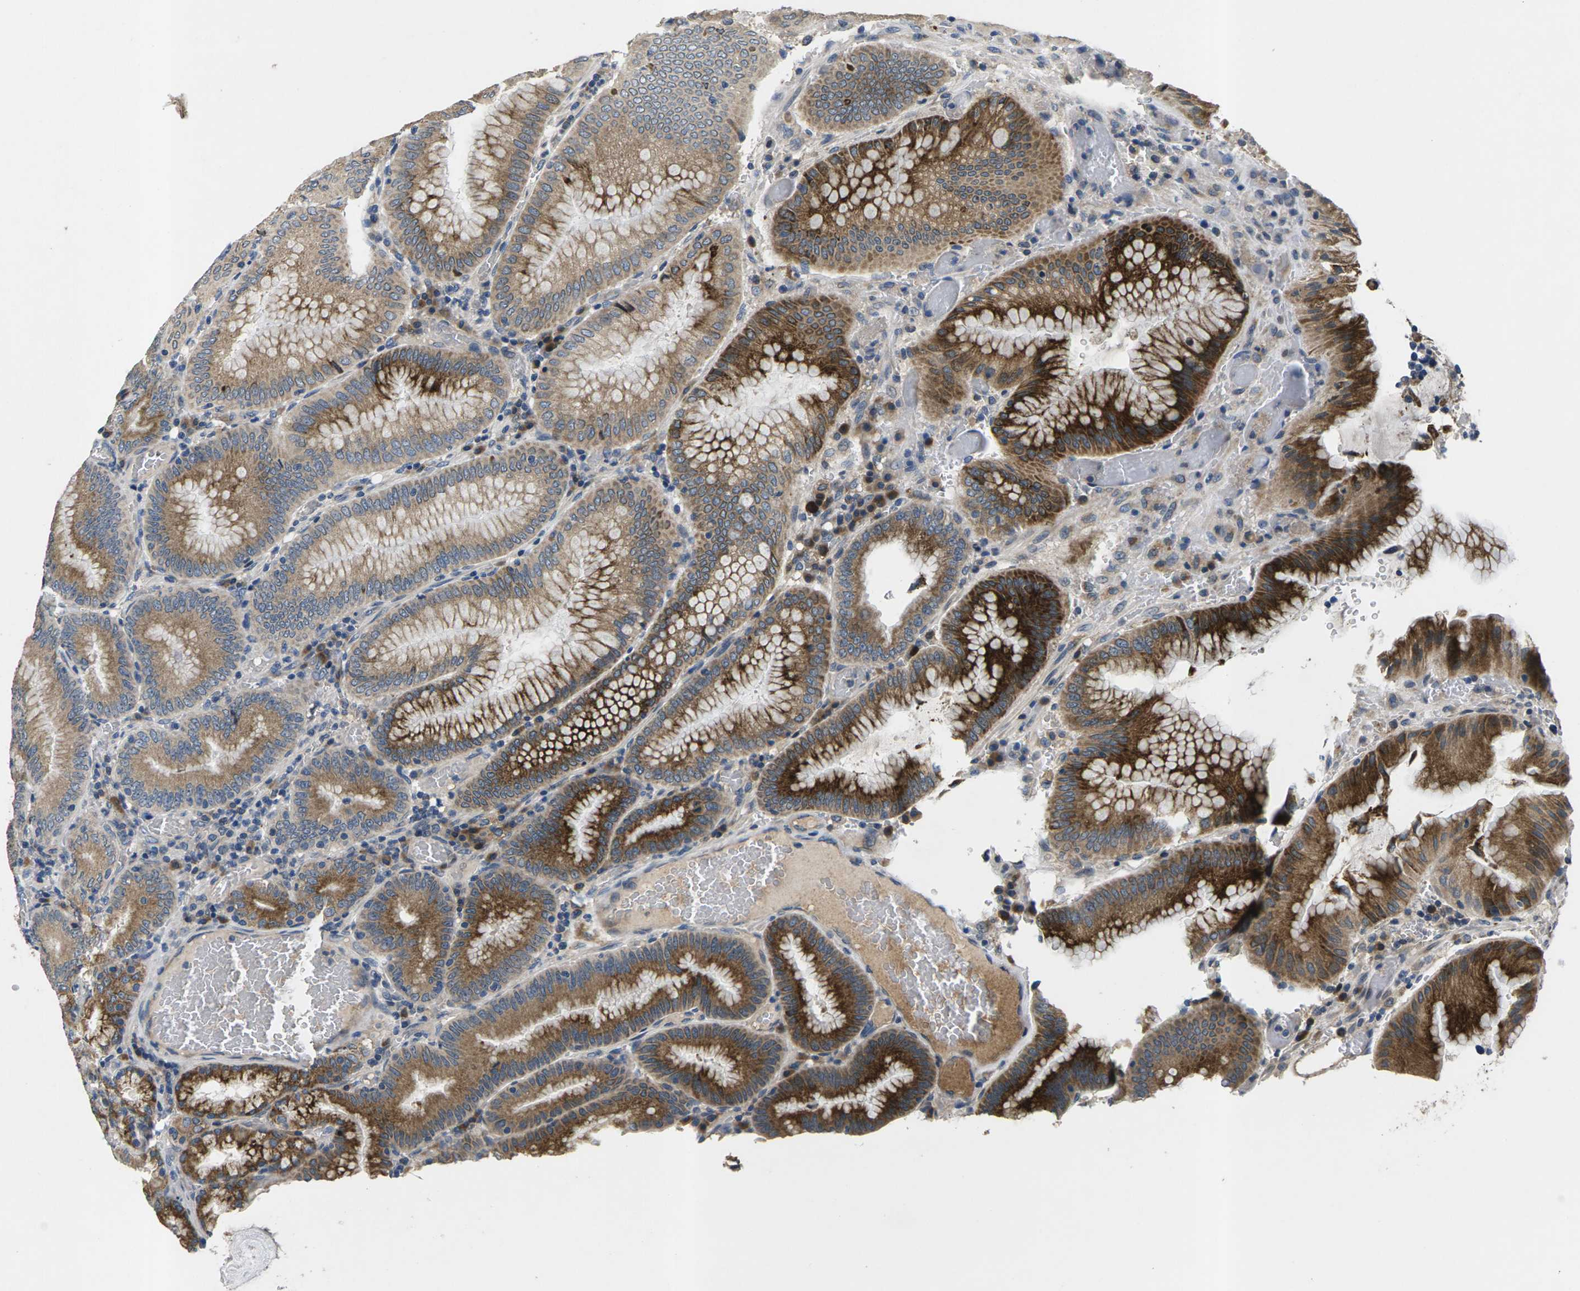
{"staining": {"intensity": "moderate", "quantity": ">75%", "location": "cytoplasmic/membranous"}, "tissue": "stomach", "cell_type": "Glandular cells", "image_type": "normal", "snomed": [{"axis": "morphology", "description": "Normal tissue, NOS"}, {"axis": "morphology", "description": "Carcinoid, malignant, NOS"}, {"axis": "topography", "description": "Stomach, upper"}], "caption": "Stomach stained with immunohistochemistry demonstrates moderate cytoplasmic/membranous expression in about >75% of glandular cells. The staining is performed using DAB brown chromogen to label protein expression. The nuclei are counter-stained blue using hematoxylin.", "gene": "ERGIC3", "patient": {"sex": "male", "age": 39}}